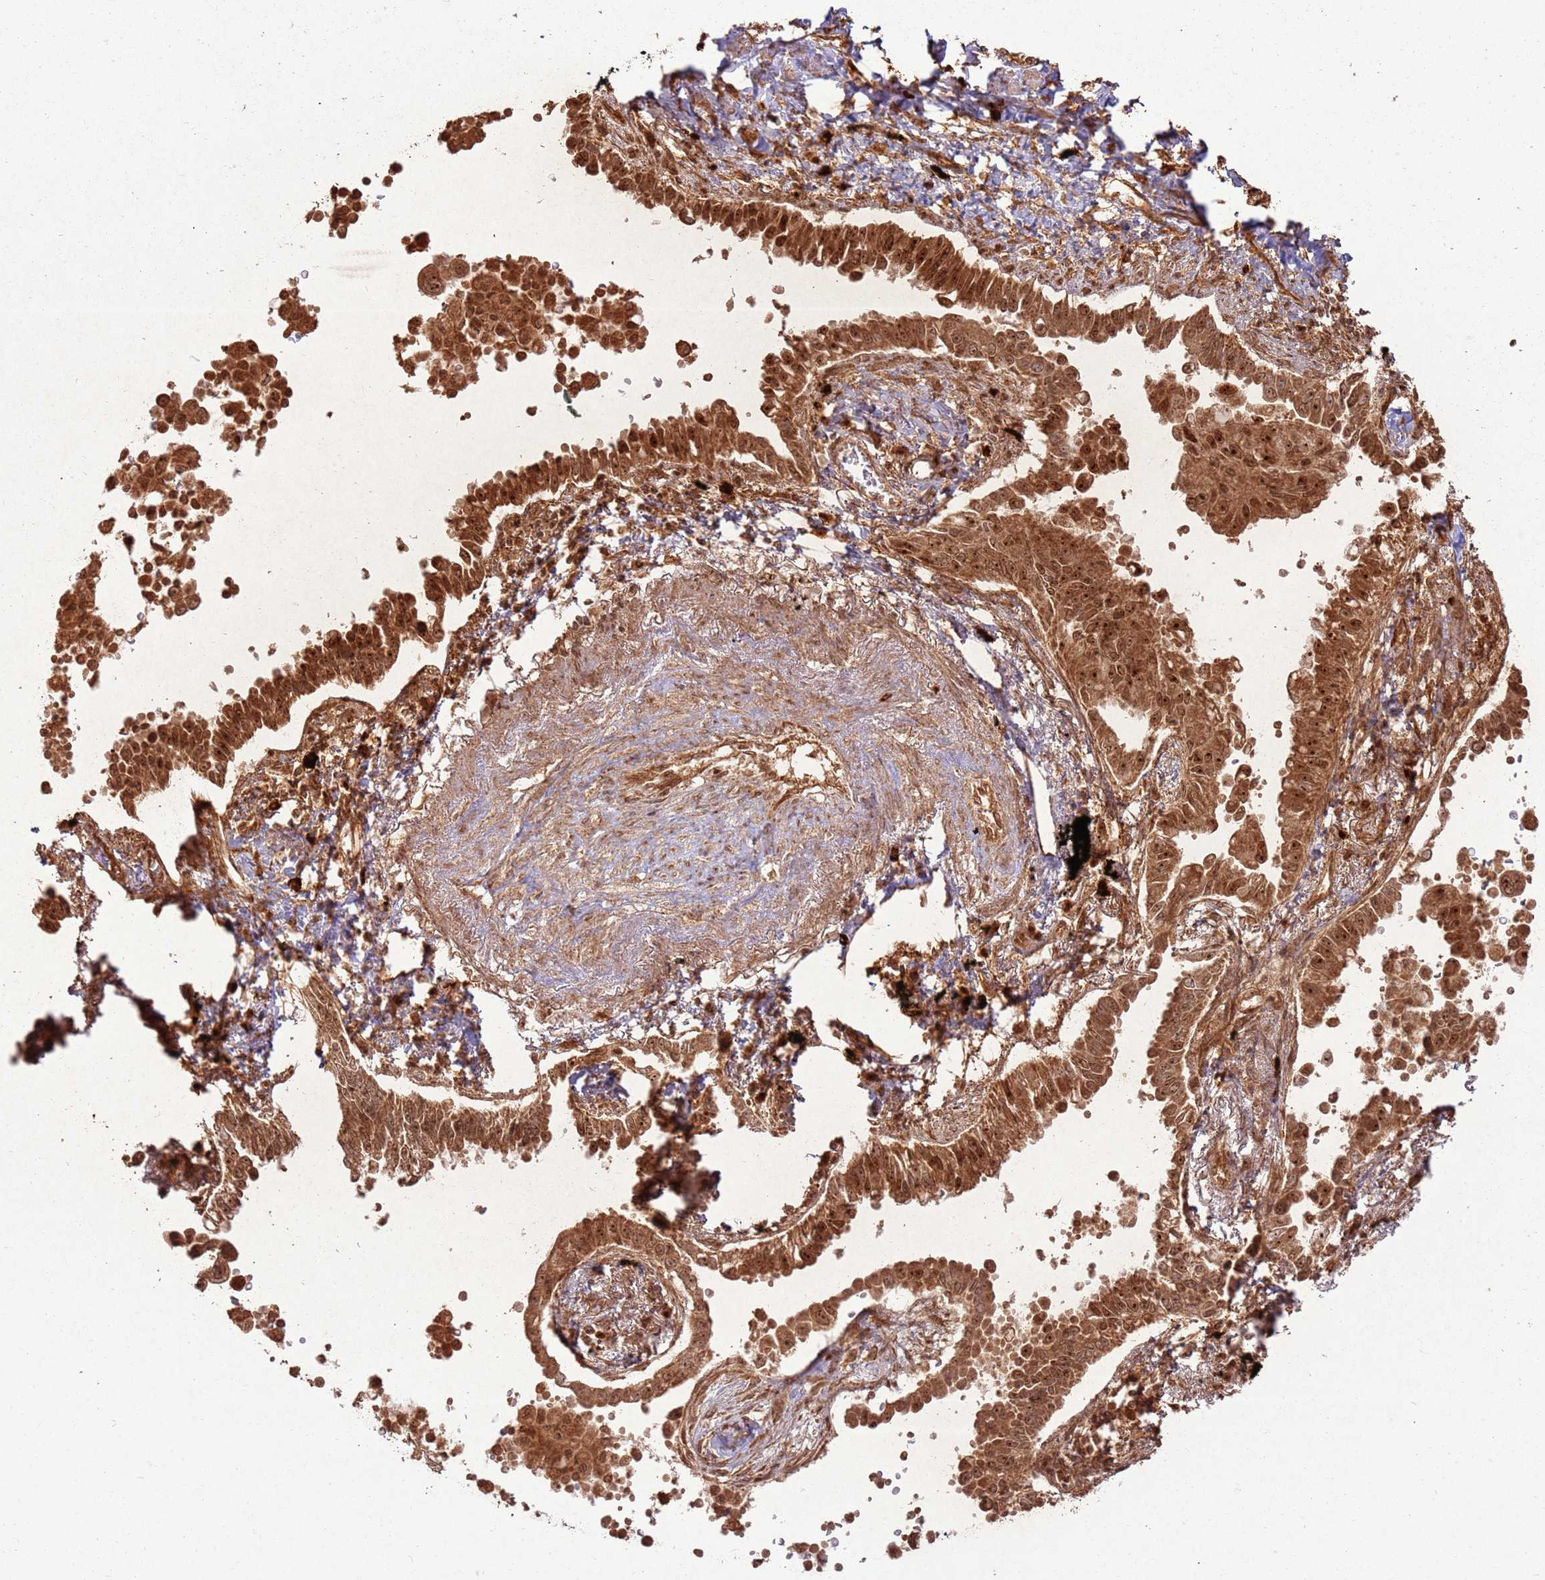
{"staining": {"intensity": "strong", "quantity": ">75%", "location": "cytoplasmic/membranous,nuclear"}, "tissue": "lung cancer", "cell_type": "Tumor cells", "image_type": "cancer", "snomed": [{"axis": "morphology", "description": "Adenocarcinoma, NOS"}, {"axis": "topography", "description": "Lung"}], "caption": "Protein expression analysis of lung adenocarcinoma demonstrates strong cytoplasmic/membranous and nuclear staining in about >75% of tumor cells.", "gene": "TBC1D13", "patient": {"sex": "male", "age": 67}}